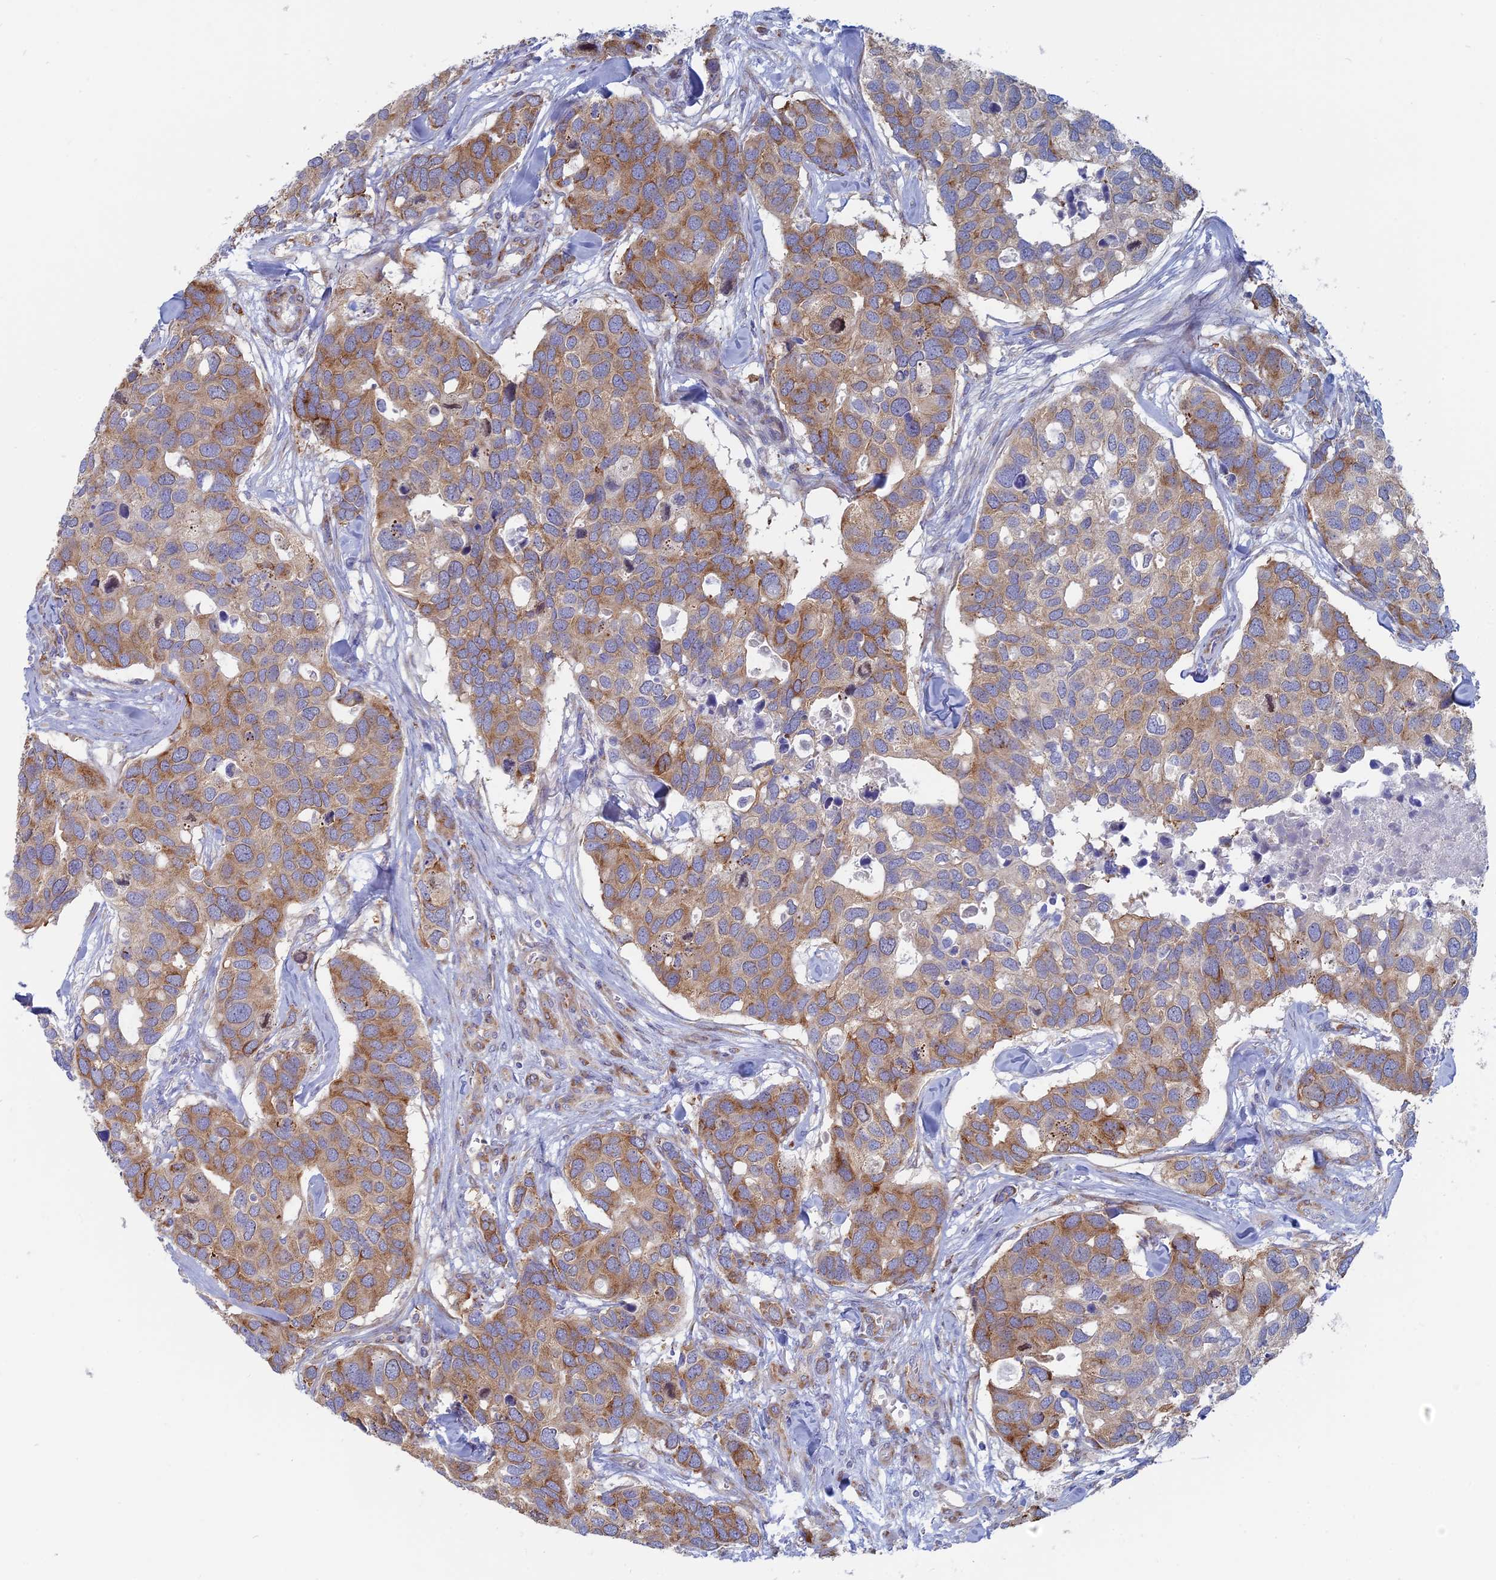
{"staining": {"intensity": "moderate", "quantity": ">75%", "location": "cytoplasmic/membranous"}, "tissue": "breast cancer", "cell_type": "Tumor cells", "image_type": "cancer", "snomed": [{"axis": "morphology", "description": "Duct carcinoma"}, {"axis": "topography", "description": "Breast"}], "caption": "Immunohistochemistry (IHC) image of breast cancer stained for a protein (brown), which shows medium levels of moderate cytoplasmic/membranous staining in about >75% of tumor cells.", "gene": "TBC1D30", "patient": {"sex": "female", "age": 83}}